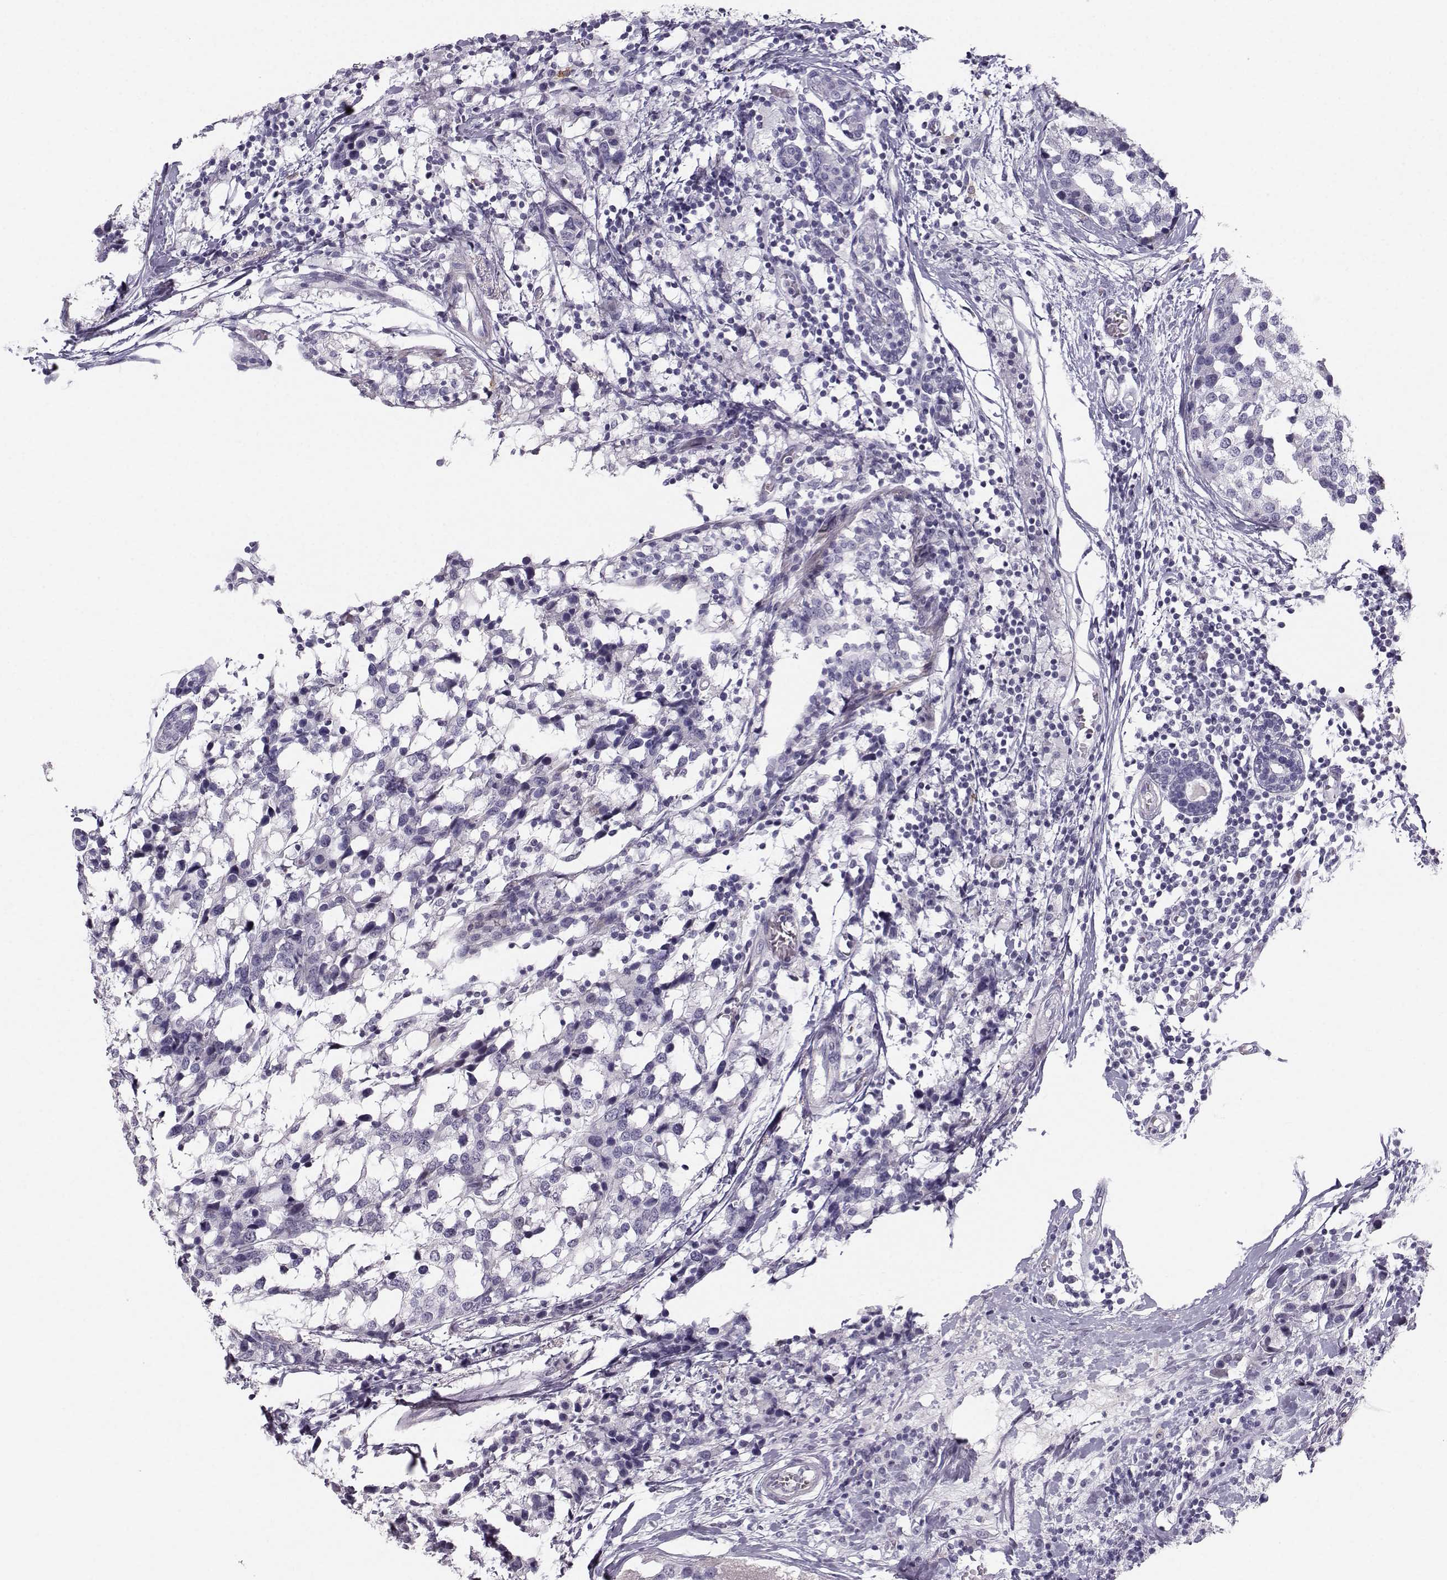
{"staining": {"intensity": "negative", "quantity": "none", "location": "none"}, "tissue": "breast cancer", "cell_type": "Tumor cells", "image_type": "cancer", "snomed": [{"axis": "morphology", "description": "Lobular carcinoma"}, {"axis": "topography", "description": "Breast"}], "caption": "Human breast lobular carcinoma stained for a protein using immunohistochemistry displays no positivity in tumor cells.", "gene": "CASR", "patient": {"sex": "female", "age": 59}}